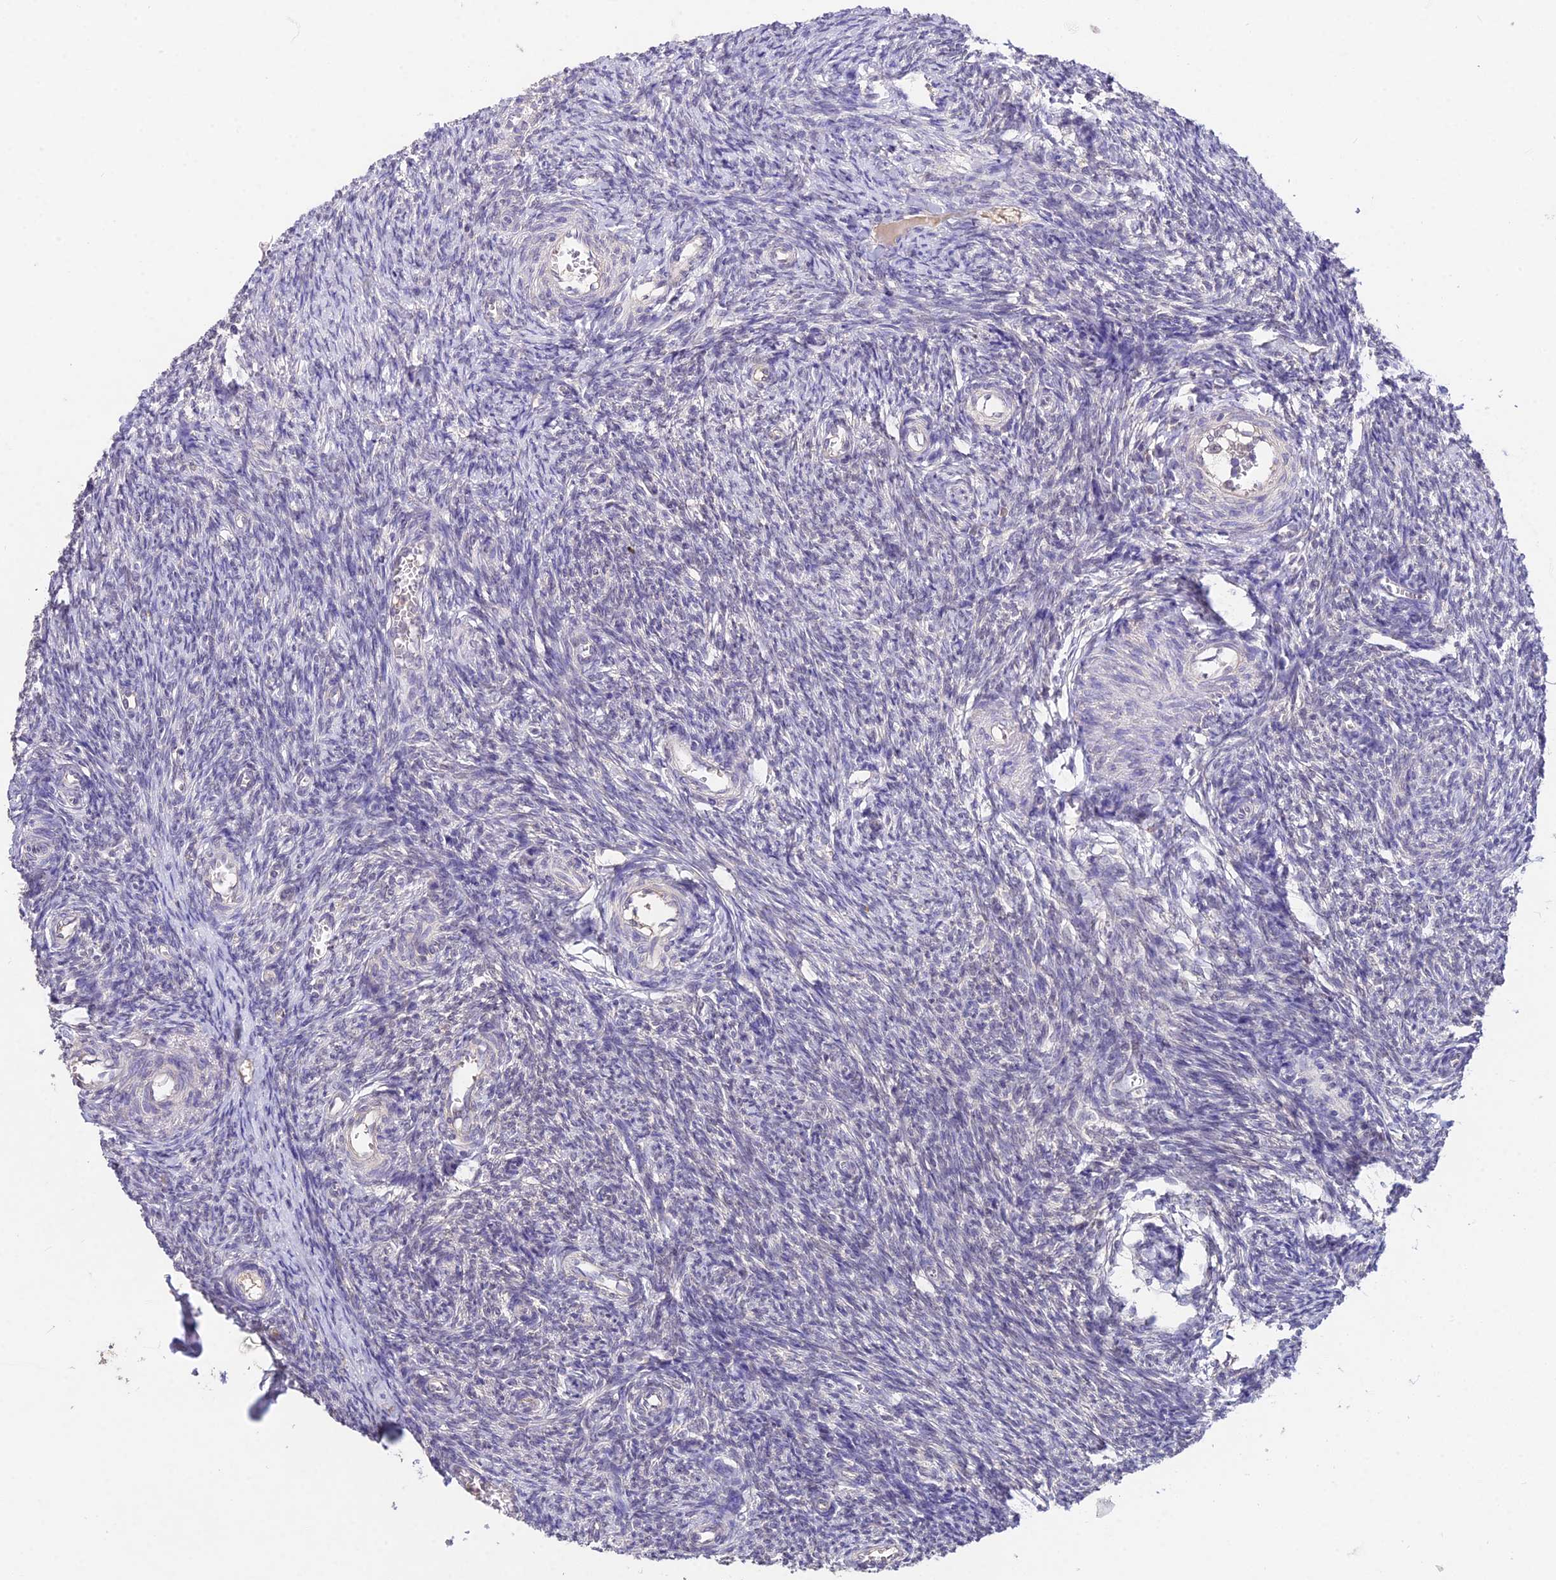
{"staining": {"intensity": "moderate", "quantity": "25%-75%", "location": "cytoplasmic/membranous"}, "tissue": "ovary", "cell_type": "Follicle cells", "image_type": "normal", "snomed": [{"axis": "morphology", "description": "Normal tissue, NOS"}, {"axis": "topography", "description": "Ovary"}], "caption": "Protein expression analysis of benign ovary exhibits moderate cytoplasmic/membranous expression in about 25%-75% of follicle cells.", "gene": "PGK1", "patient": {"sex": "female", "age": 44}}